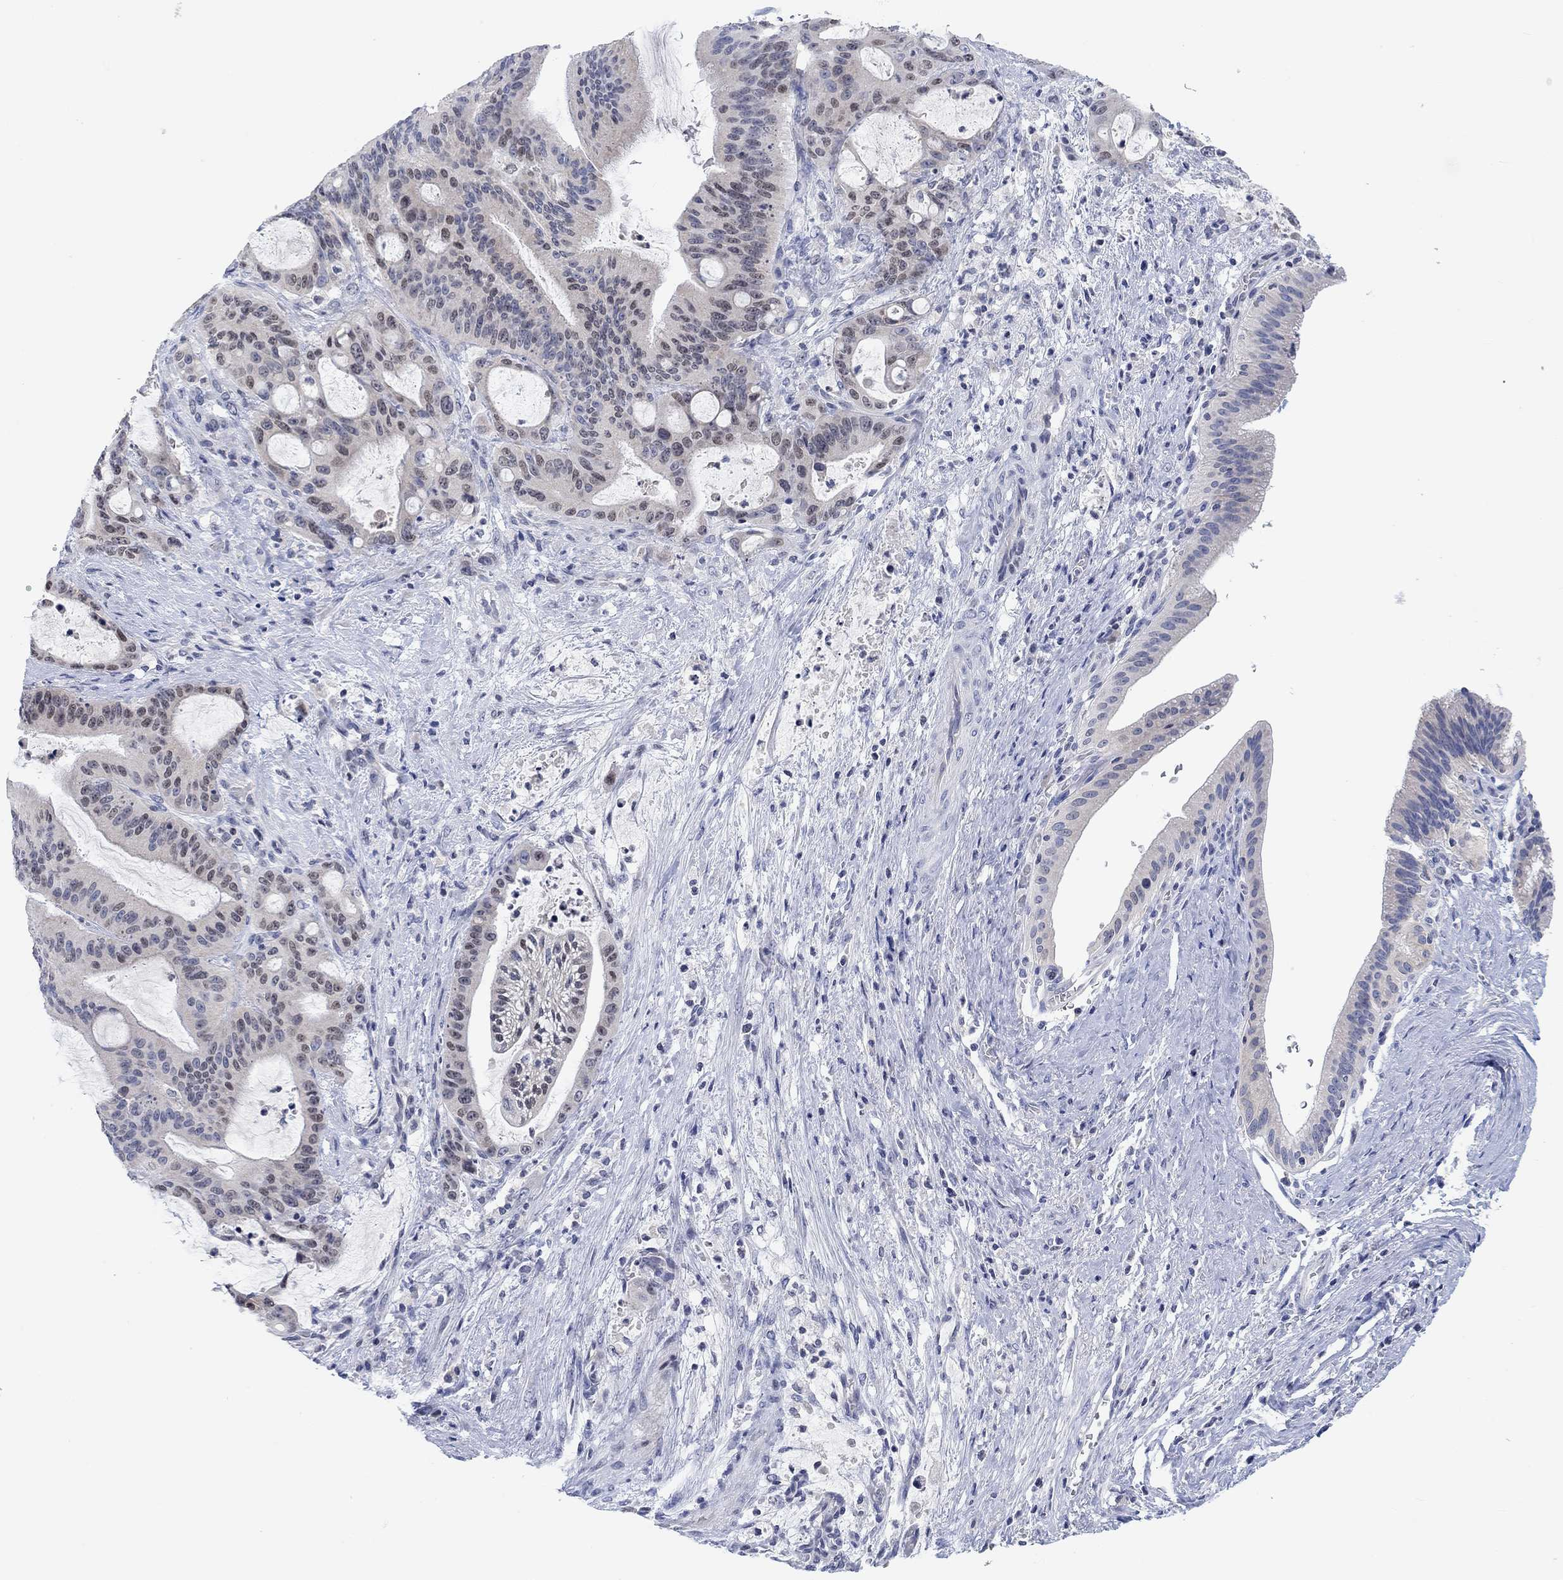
{"staining": {"intensity": "negative", "quantity": "none", "location": "none"}, "tissue": "liver cancer", "cell_type": "Tumor cells", "image_type": "cancer", "snomed": [{"axis": "morphology", "description": "Cholangiocarcinoma"}, {"axis": "topography", "description": "Liver"}], "caption": "Human liver cancer stained for a protein using immunohistochemistry (IHC) demonstrates no expression in tumor cells.", "gene": "ATP6V1E2", "patient": {"sex": "female", "age": 73}}